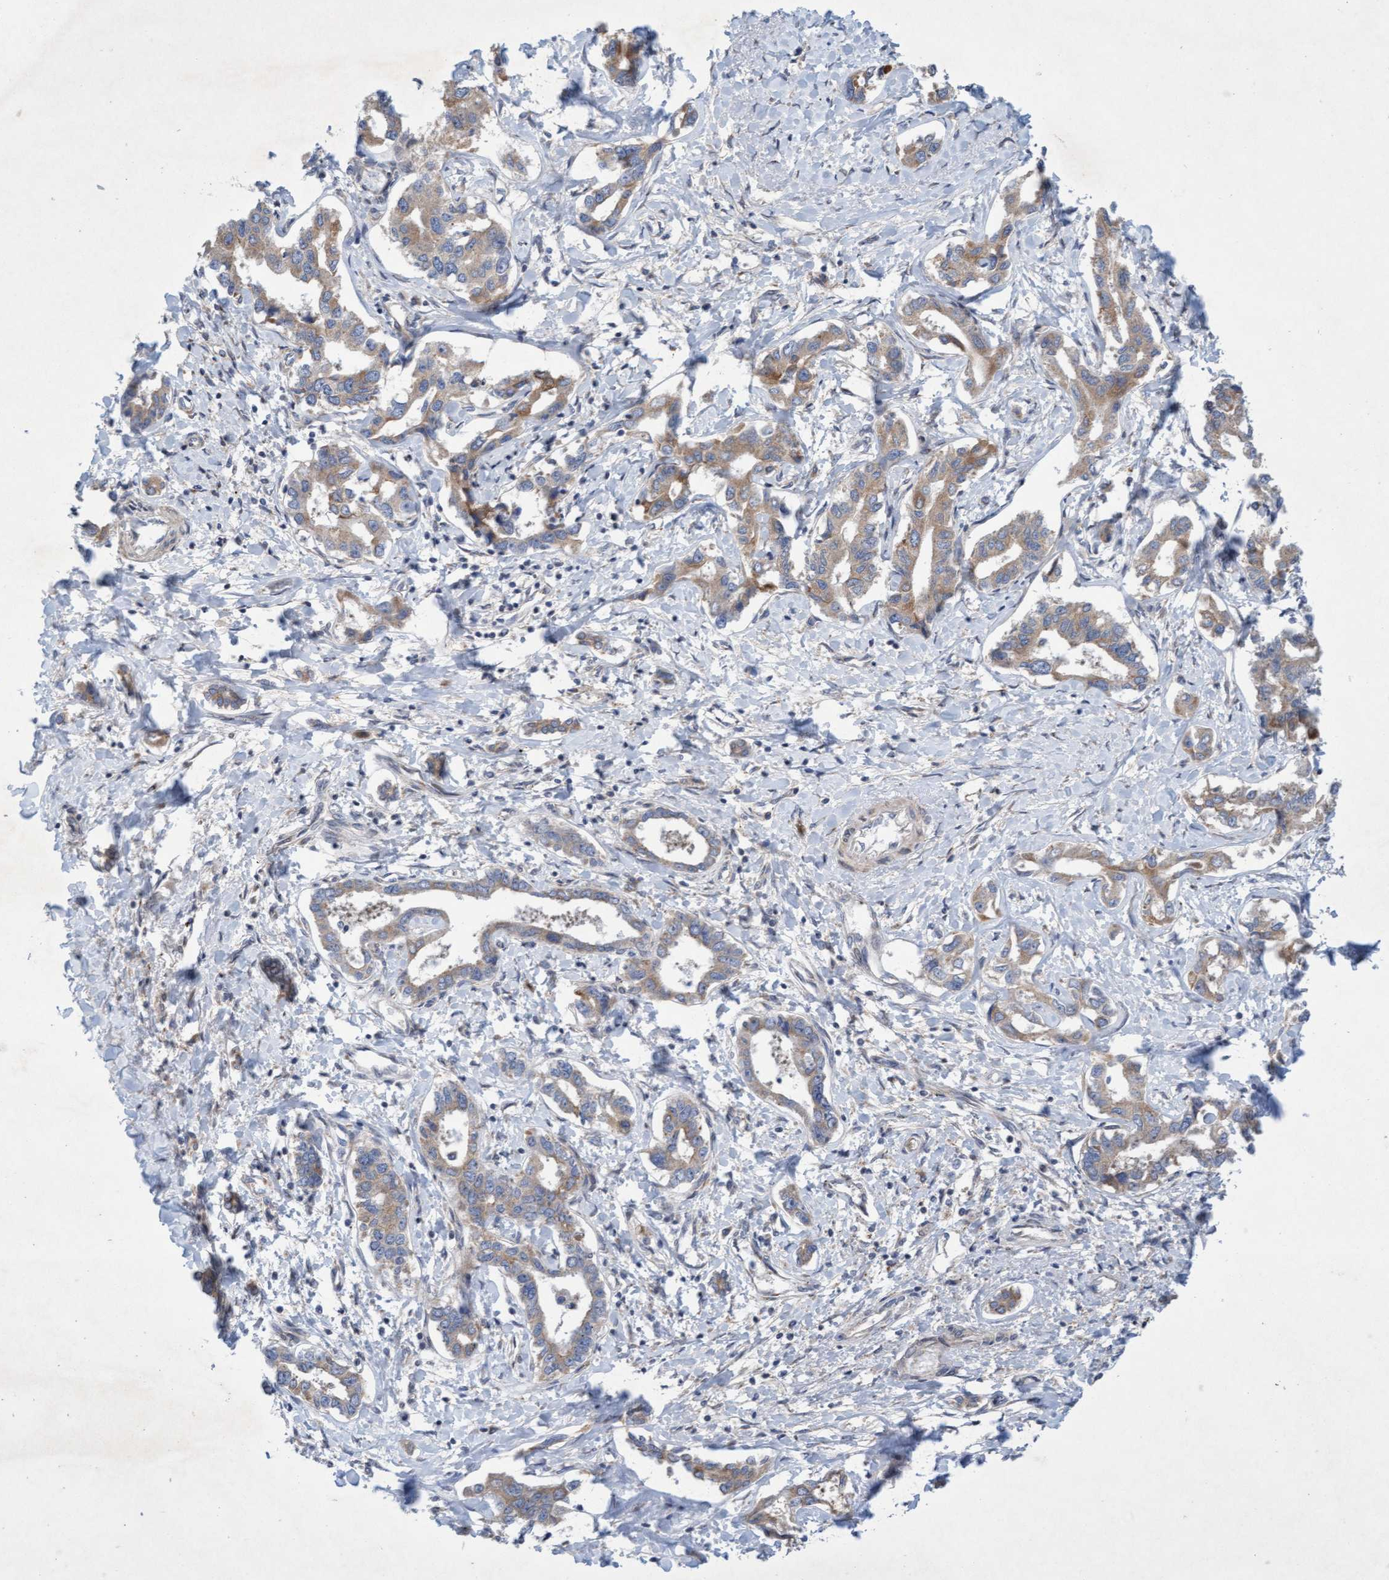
{"staining": {"intensity": "weak", "quantity": ">75%", "location": "cytoplasmic/membranous"}, "tissue": "liver cancer", "cell_type": "Tumor cells", "image_type": "cancer", "snomed": [{"axis": "morphology", "description": "Cholangiocarcinoma"}, {"axis": "topography", "description": "Liver"}], "caption": "A photomicrograph of human liver cancer stained for a protein displays weak cytoplasmic/membranous brown staining in tumor cells.", "gene": "DDHD2", "patient": {"sex": "male", "age": 59}}